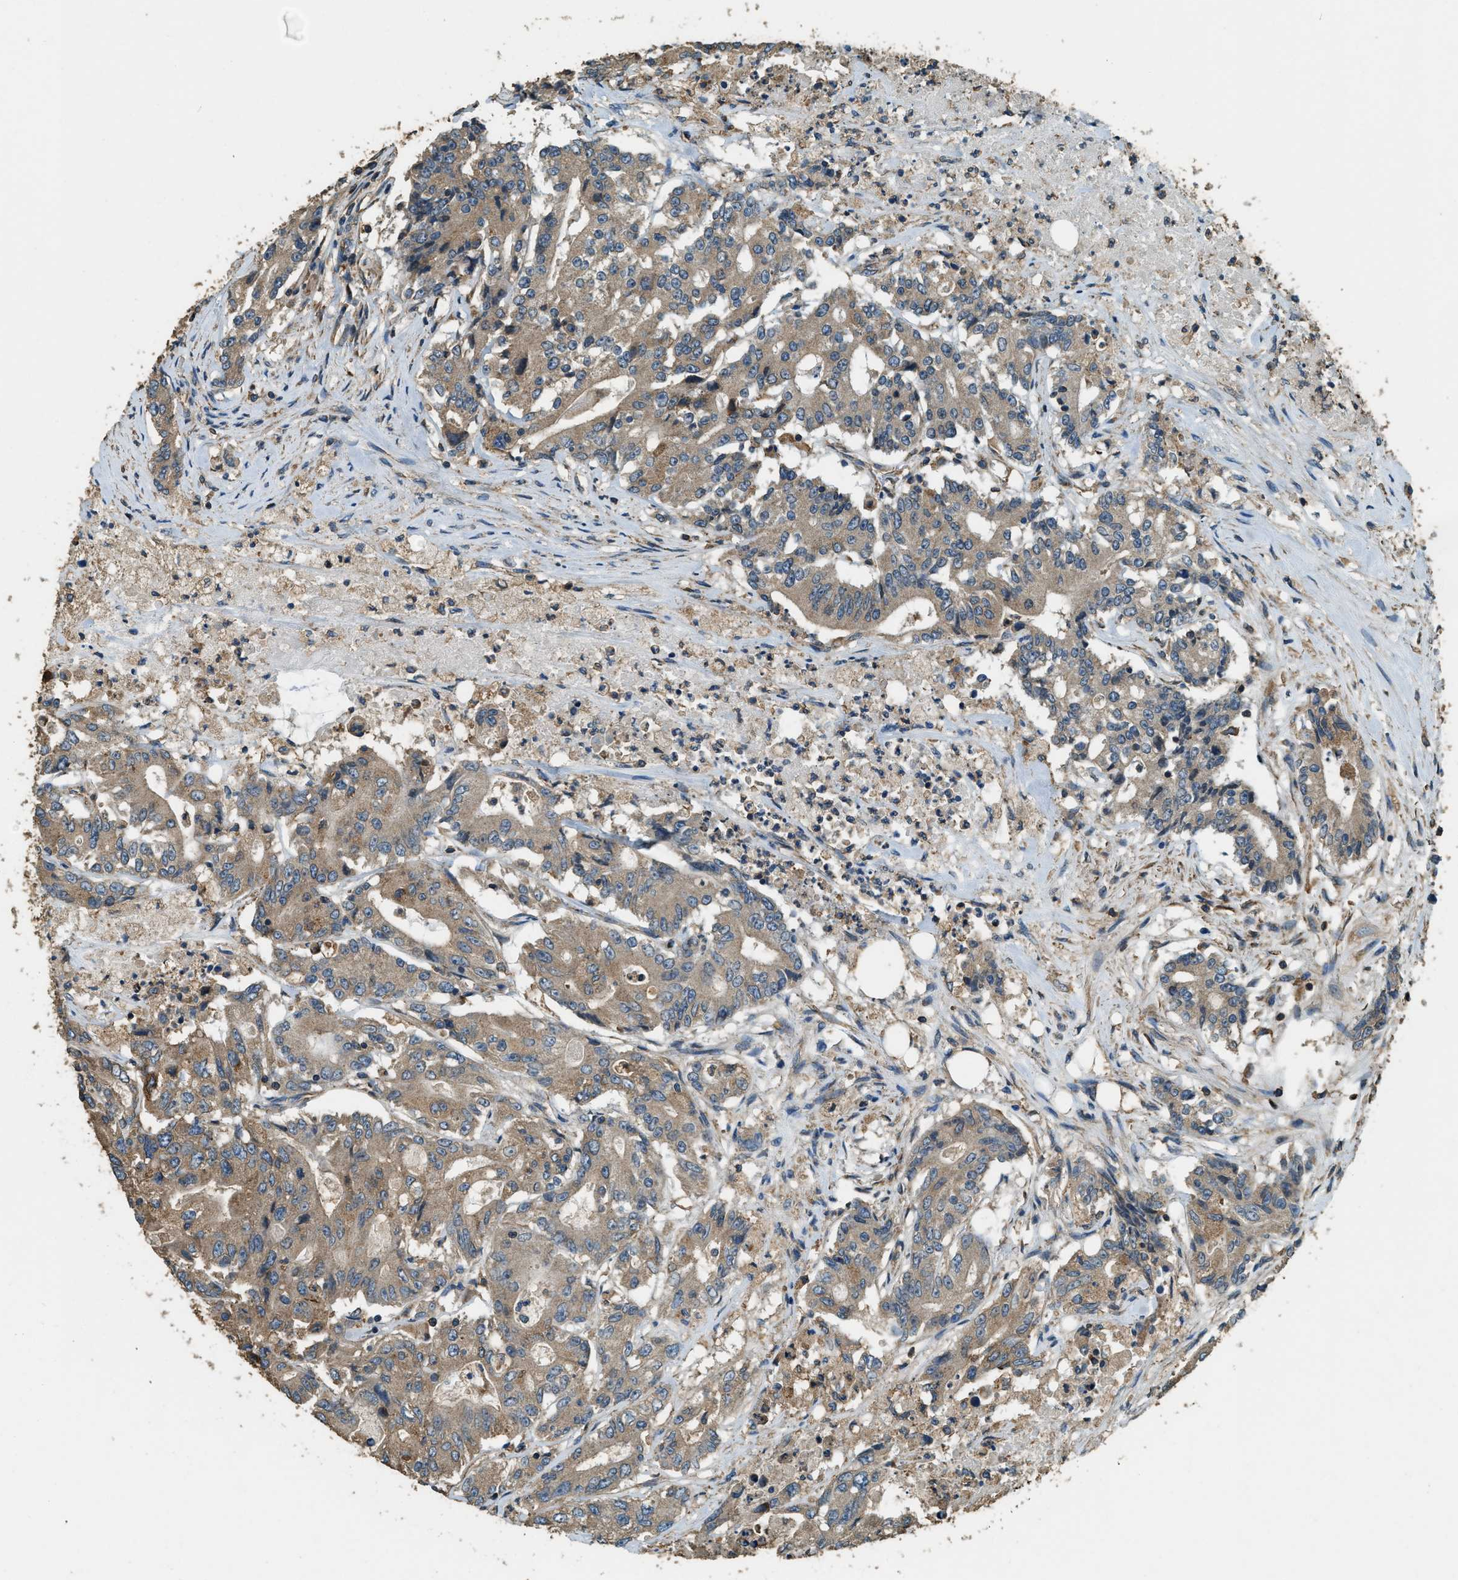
{"staining": {"intensity": "moderate", "quantity": ">75%", "location": "cytoplasmic/membranous"}, "tissue": "colorectal cancer", "cell_type": "Tumor cells", "image_type": "cancer", "snomed": [{"axis": "morphology", "description": "Adenocarcinoma, NOS"}, {"axis": "topography", "description": "Colon"}], "caption": "An immunohistochemistry photomicrograph of tumor tissue is shown. Protein staining in brown shows moderate cytoplasmic/membranous positivity in colorectal cancer (adenocarcinoma) within tumor cells.", "gene": "ERGIC1", "patient": {"sex": "female", "age": 77}}